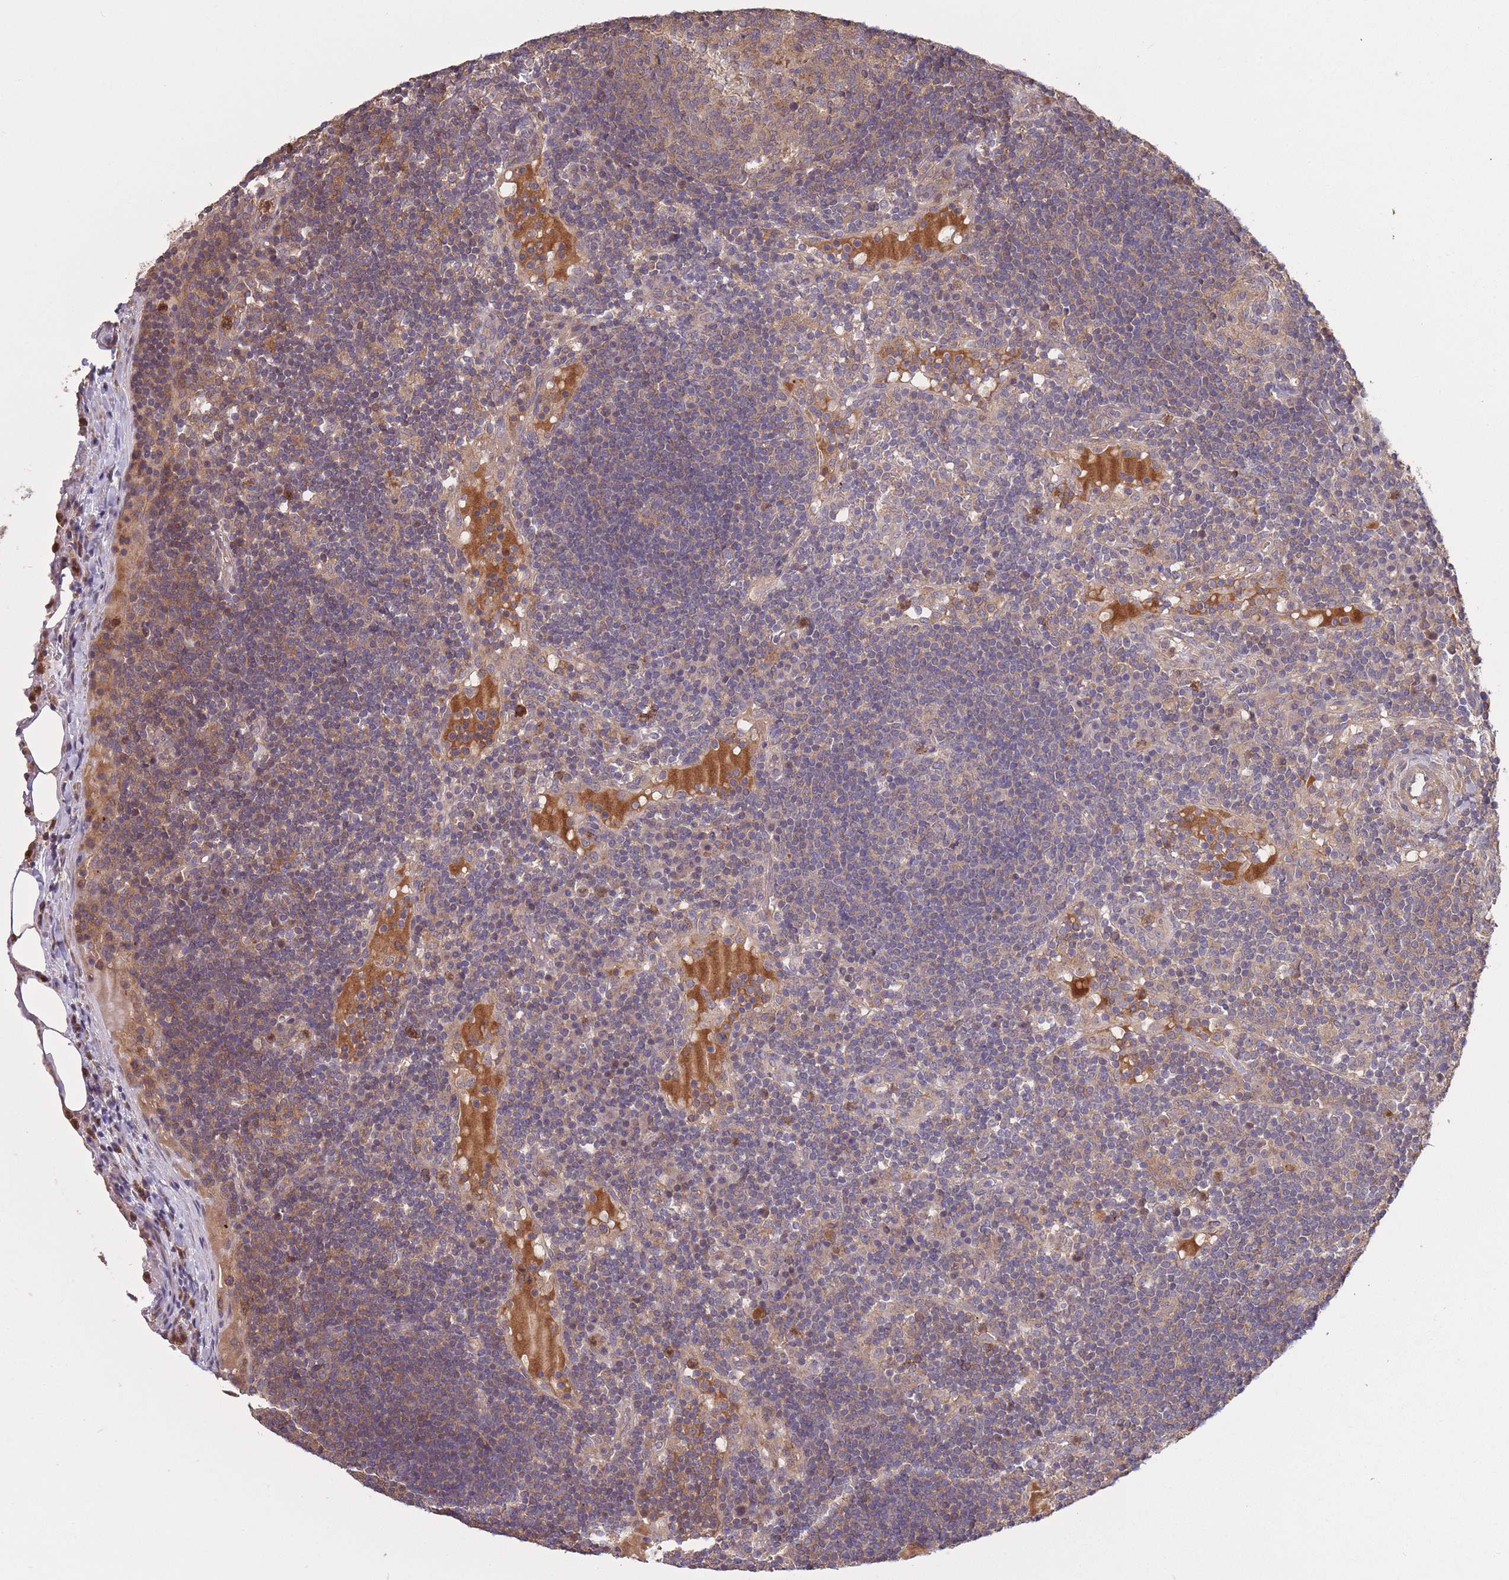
{"staining": {"intensity": "weak", "quantity": "25%-75%", "location": "cytoplasmic/membranous"}, "tissue": "lymph node", "cell_type": "Germinal center cells", "image_type": "normal", "snomed": [{"axis": "morphology", "description": "Normal tissue, NOS"}, {"axis": "topography", "description": "Lymph node"}], "caption": "Brown immunohistochemical staining in normal lymph node shows weak cytoplasmic/membranous staining in approximately 25%-75% of germinal center cells. The staining was performed using DAB to visualize the protein expression in brown, while the nuclei were stained in blue with hematoxylin (Magnification: 20x).", "gene": "ZNF304", "patient": {"sex": "male", "age": 53}}